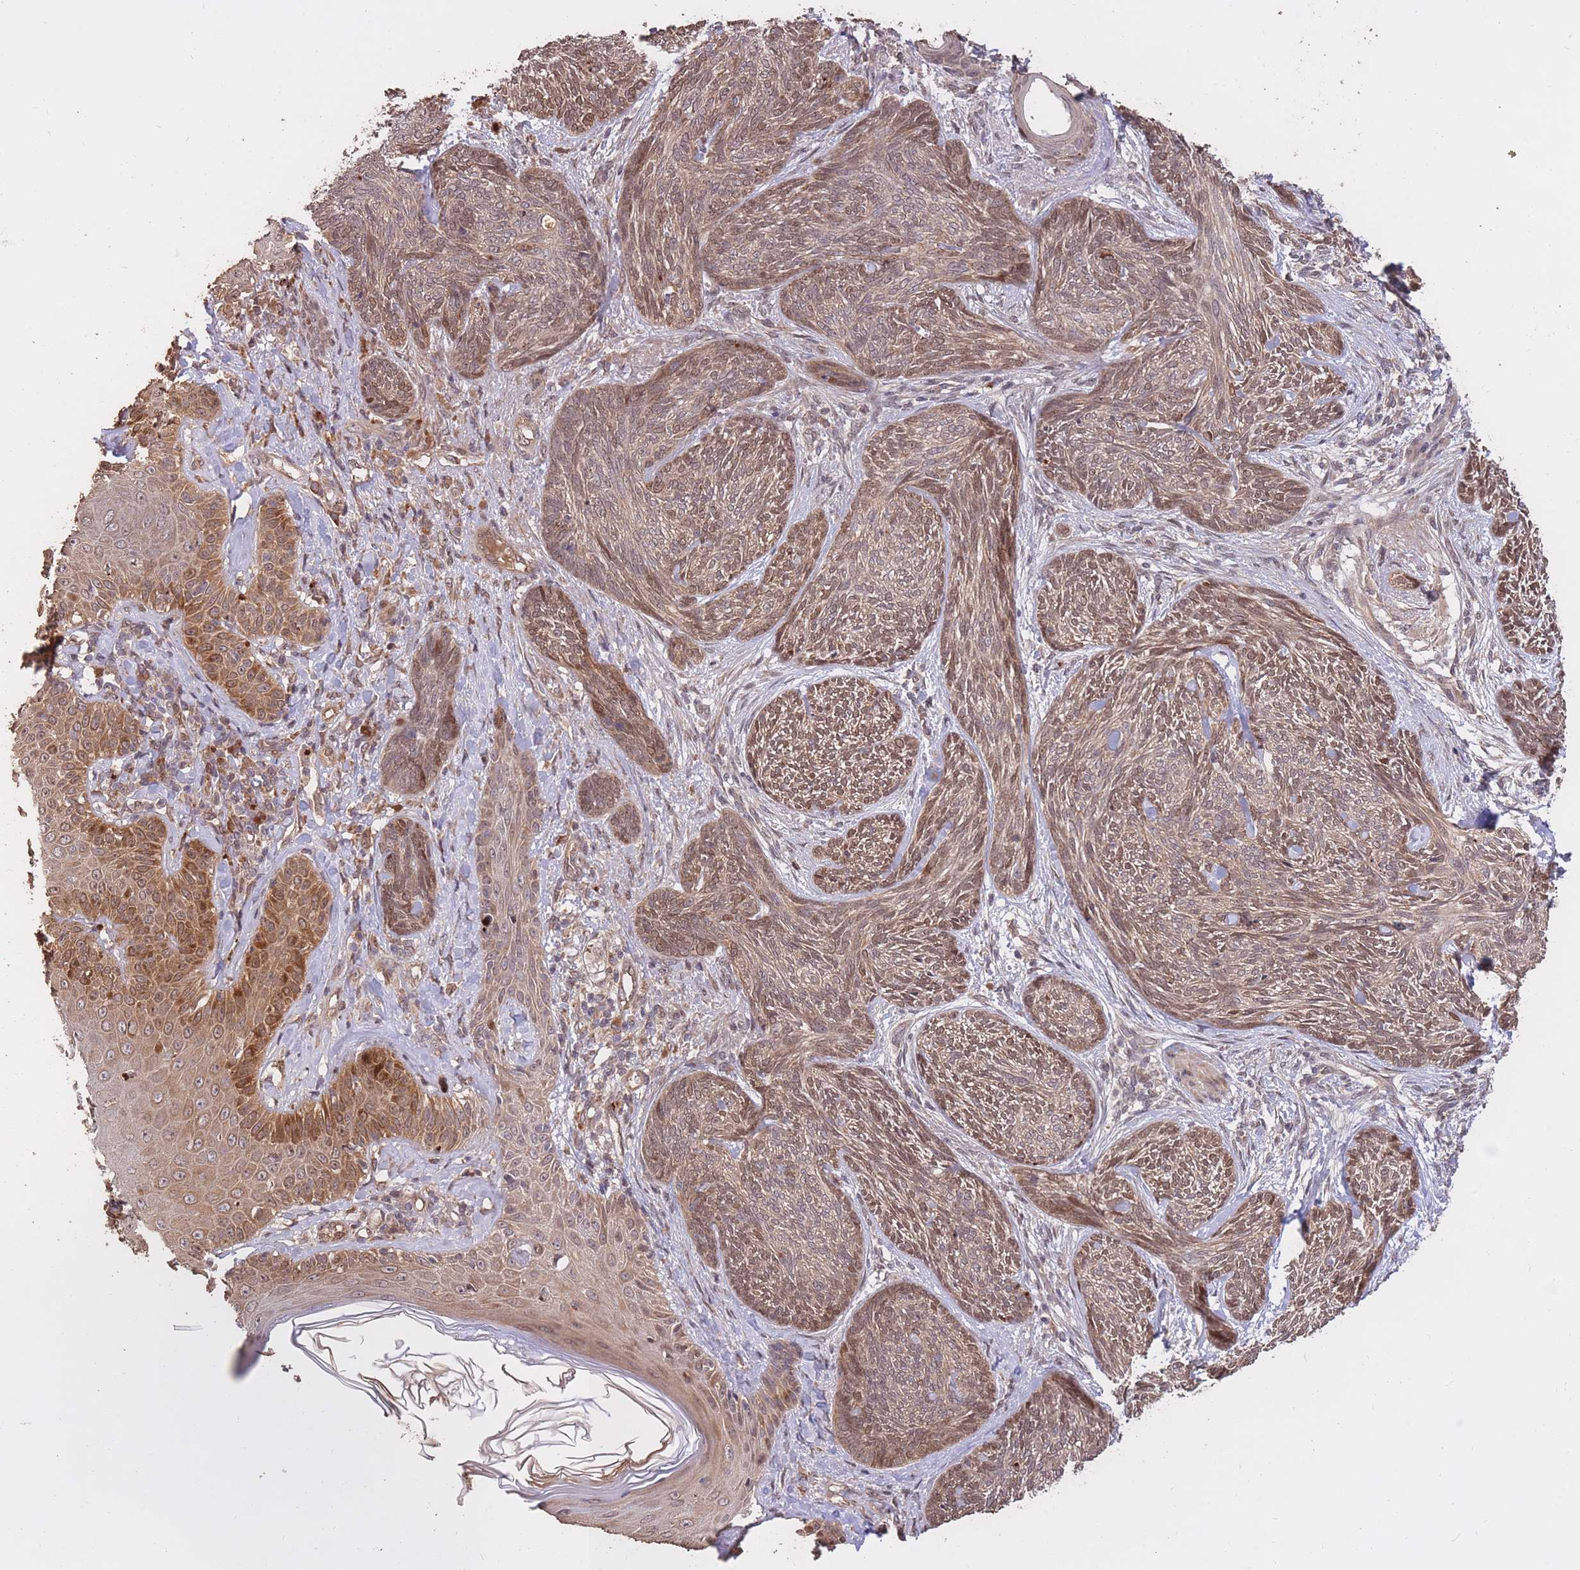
{"staining": {"intensity": "moderate", "quantity": ">75%", "location": "cytoplasmic/membranous,nuclear"}, "tissue": "skin cancer", "cell_type": "Tumor cells", "image_type": "cancer", "snomed": [{"axis": "morphology", "description": "Basal cell carcinoma"}, {"axis": "topography", "description": "Skin"}], "caption": "An immunohistochemistry micrograph of neoplastic tissue is shown. Protein staining in brown labels moderate cytoplasmic/membranous and nuclear positivity in basal cell carcinoma (skin) within tumor cells. The protein is stained brown, and the nuclei are stained in blue (DAB (3,3'-diaminobenzidine) IHC with brightfield microscopy, high magnification).", "gene": "RGS14", "patient": {"sex": "male", "age": 73}}